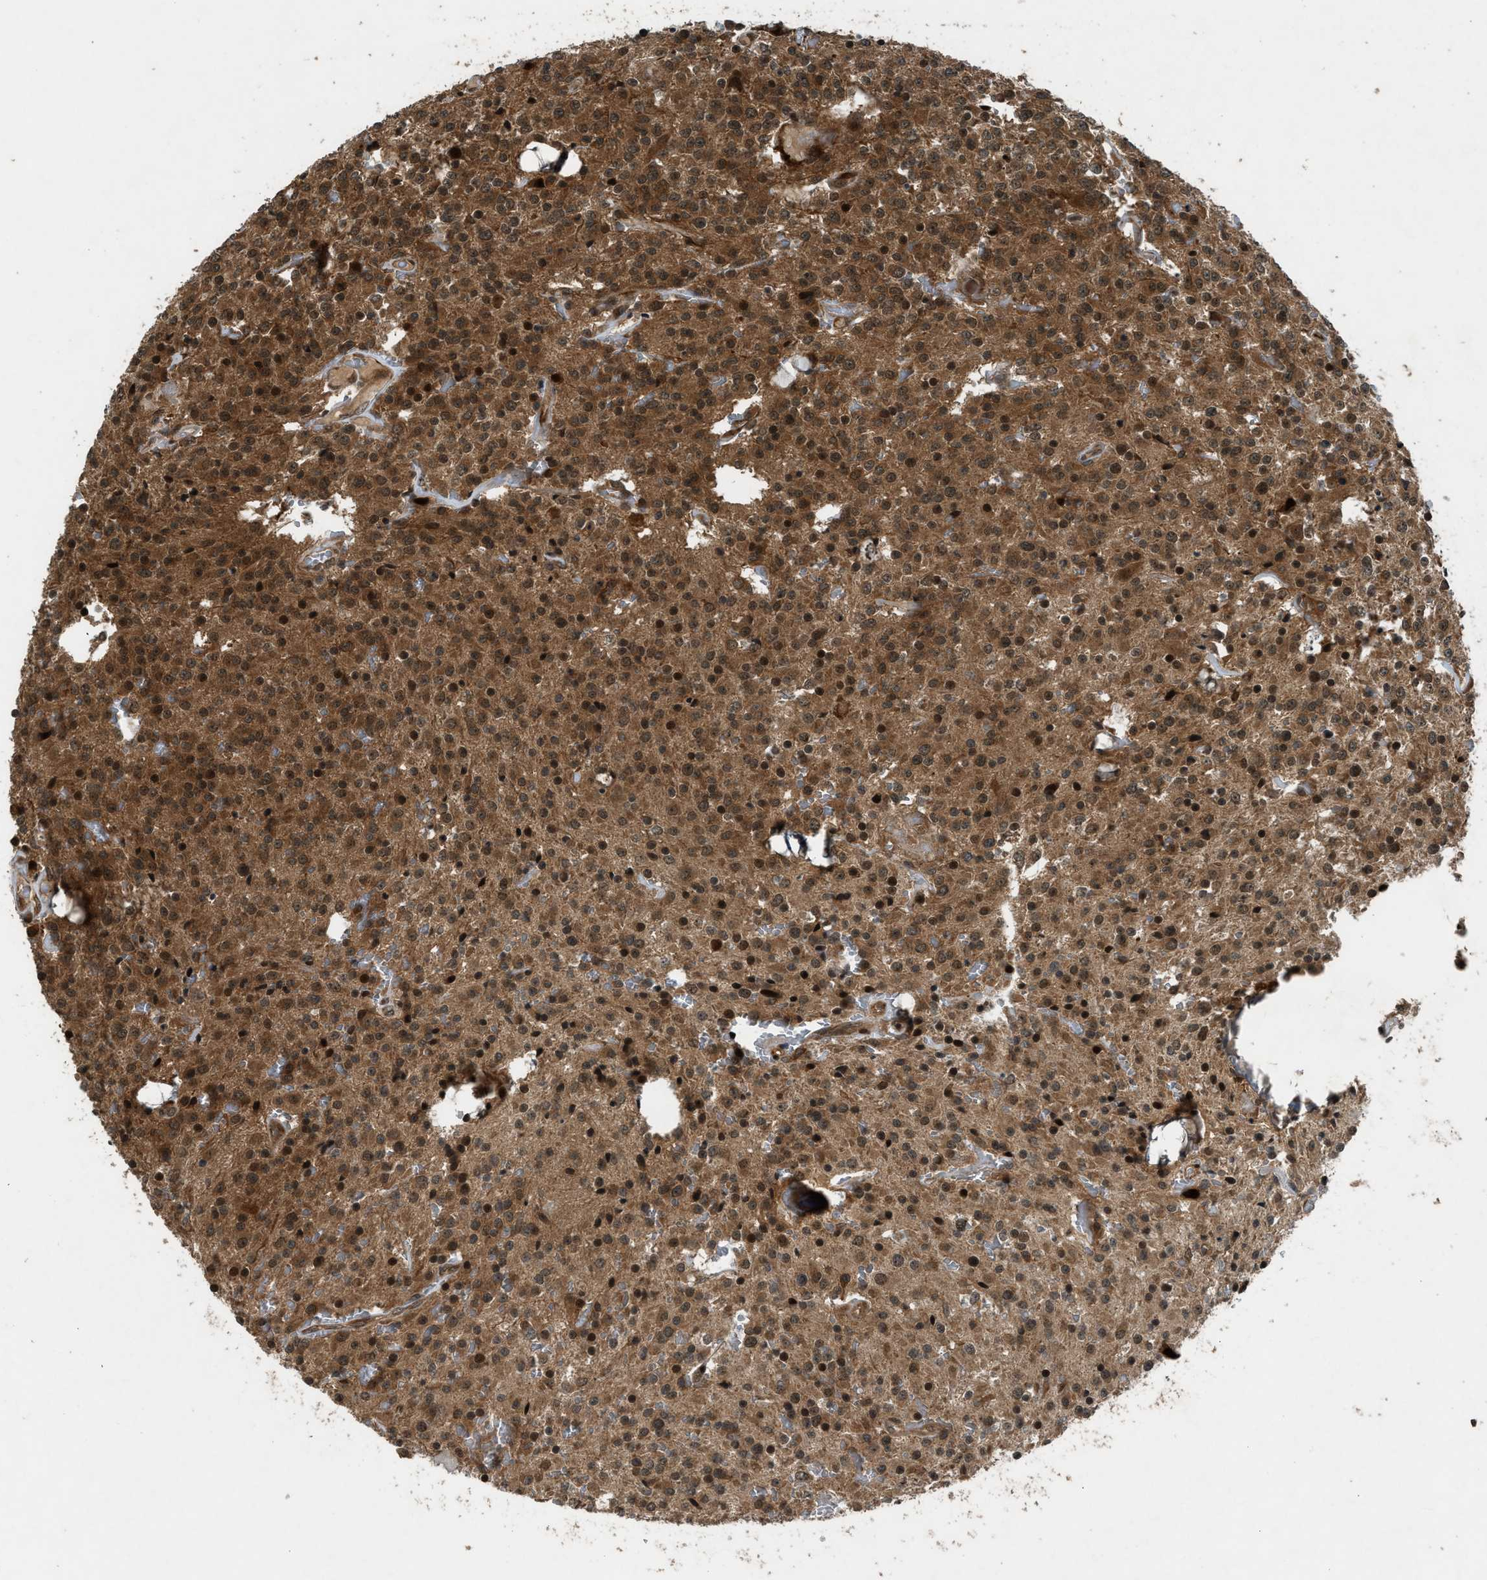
{"staining": {"intensity": "strong", "quantity": ">75%", "location": "cytoplasmic/membranous"}, "tissue": "glioma", "cell_type": "Tumor cells", "image_type": "cancer", "snomed": [{"axis": "morphology", "description": "Glioma, malignant, Low grade"}, {"axis": "topography", "description": "Brain"}], "caption": "About >75% of tumor cells in glioma display strong cytoplasmic/membranous protein staining as visualized by brown immunohistochemical staining.", "gene": "TXNL1", "patient": {"sex": "male", "age": 58}}